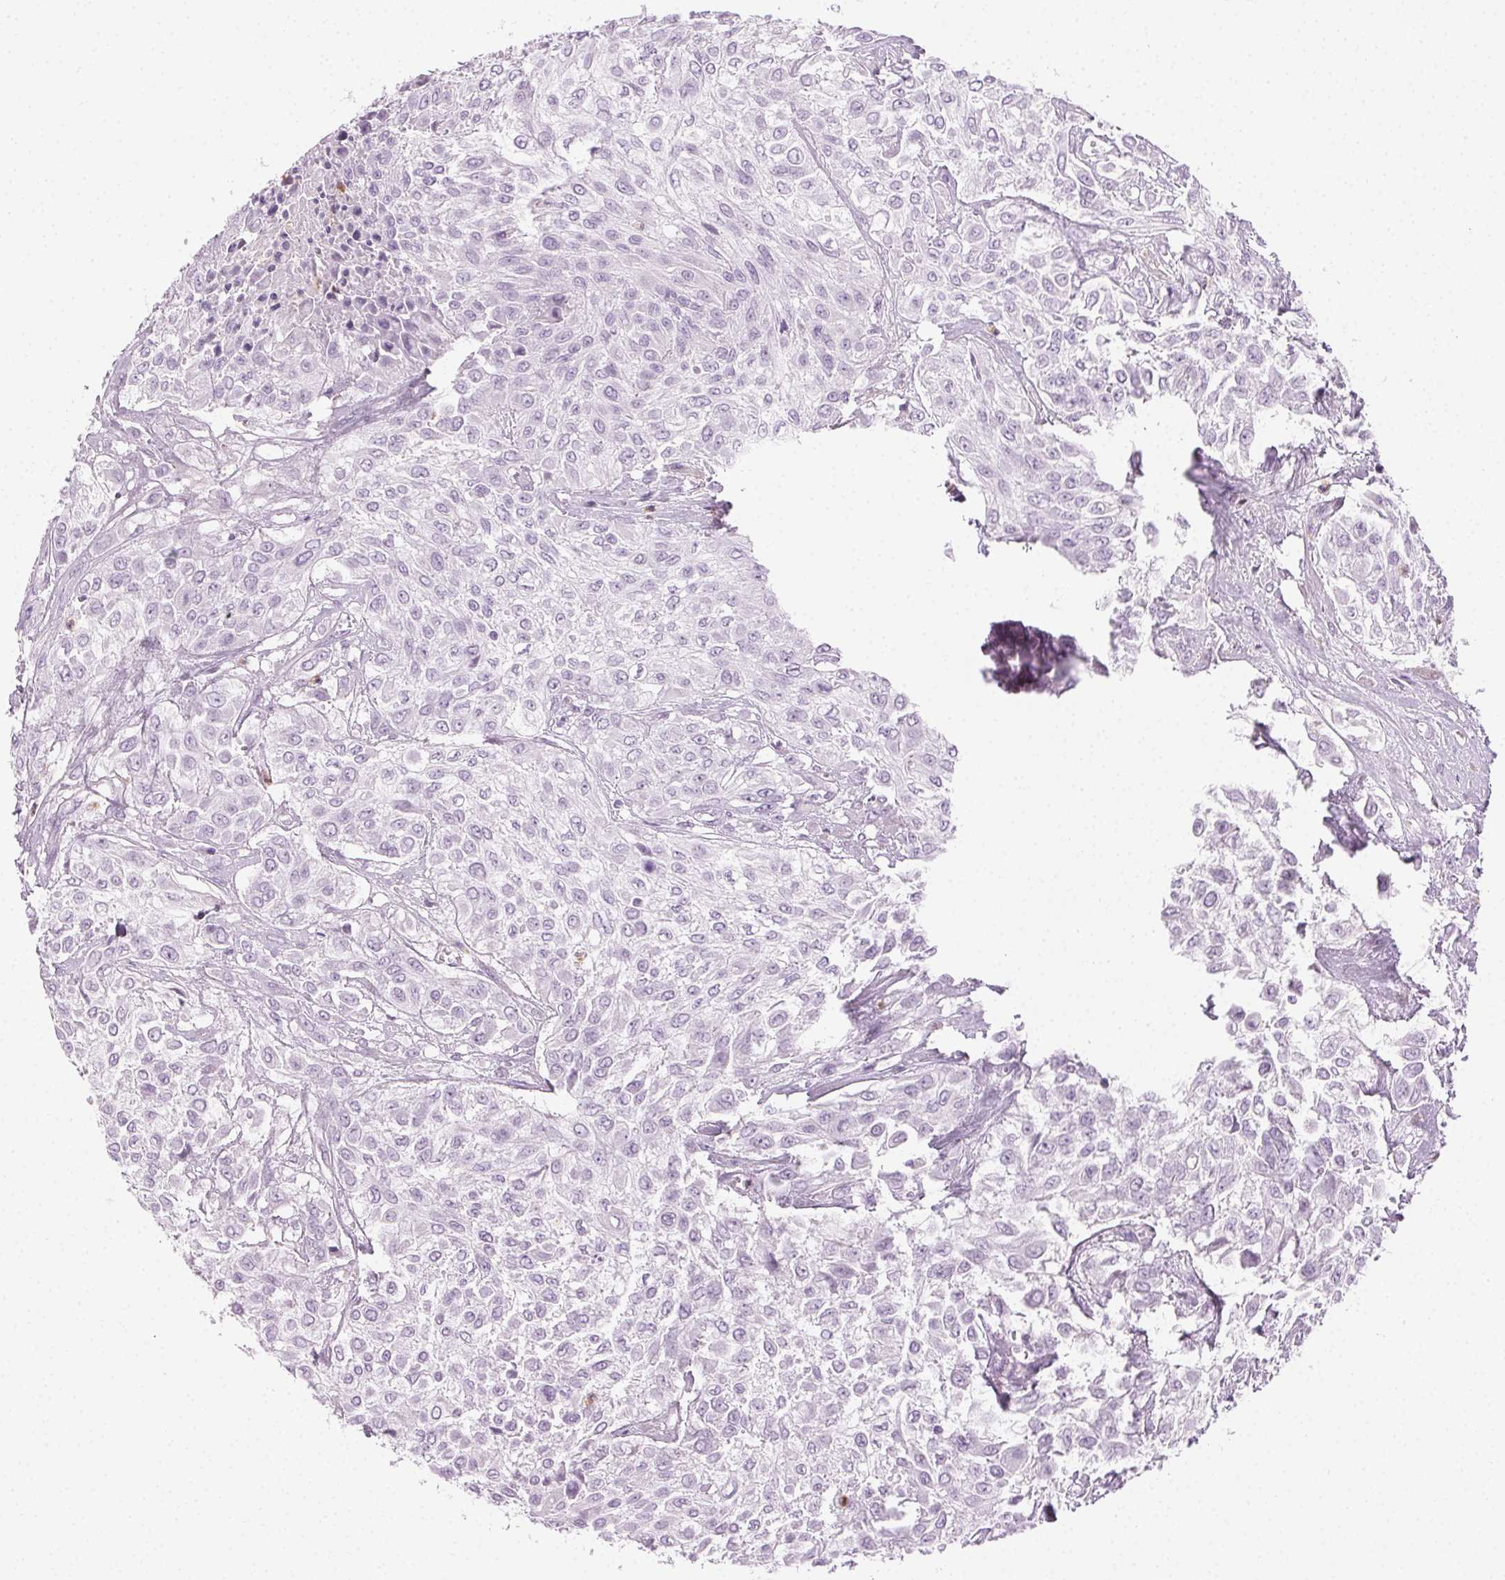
{"staining": {"intensity": "negative", "quantity": "none", "location": "none"}, "tissue": "urothelial cancer", "cell_type": "Tumor cells", "image_type": "cancer", "snomed": [{"axis": "morphology", "description": "Urothelial carcinoma, High grade"}, {"axis": "topography", "description": "Urinary bladder"}], "caption": "DAB immunohistochemical staining of urothelial cancer demonstrates no significant expression in tumor cells.", "gene": "MPO", "patient": {"sex": "male", "age": 57}}